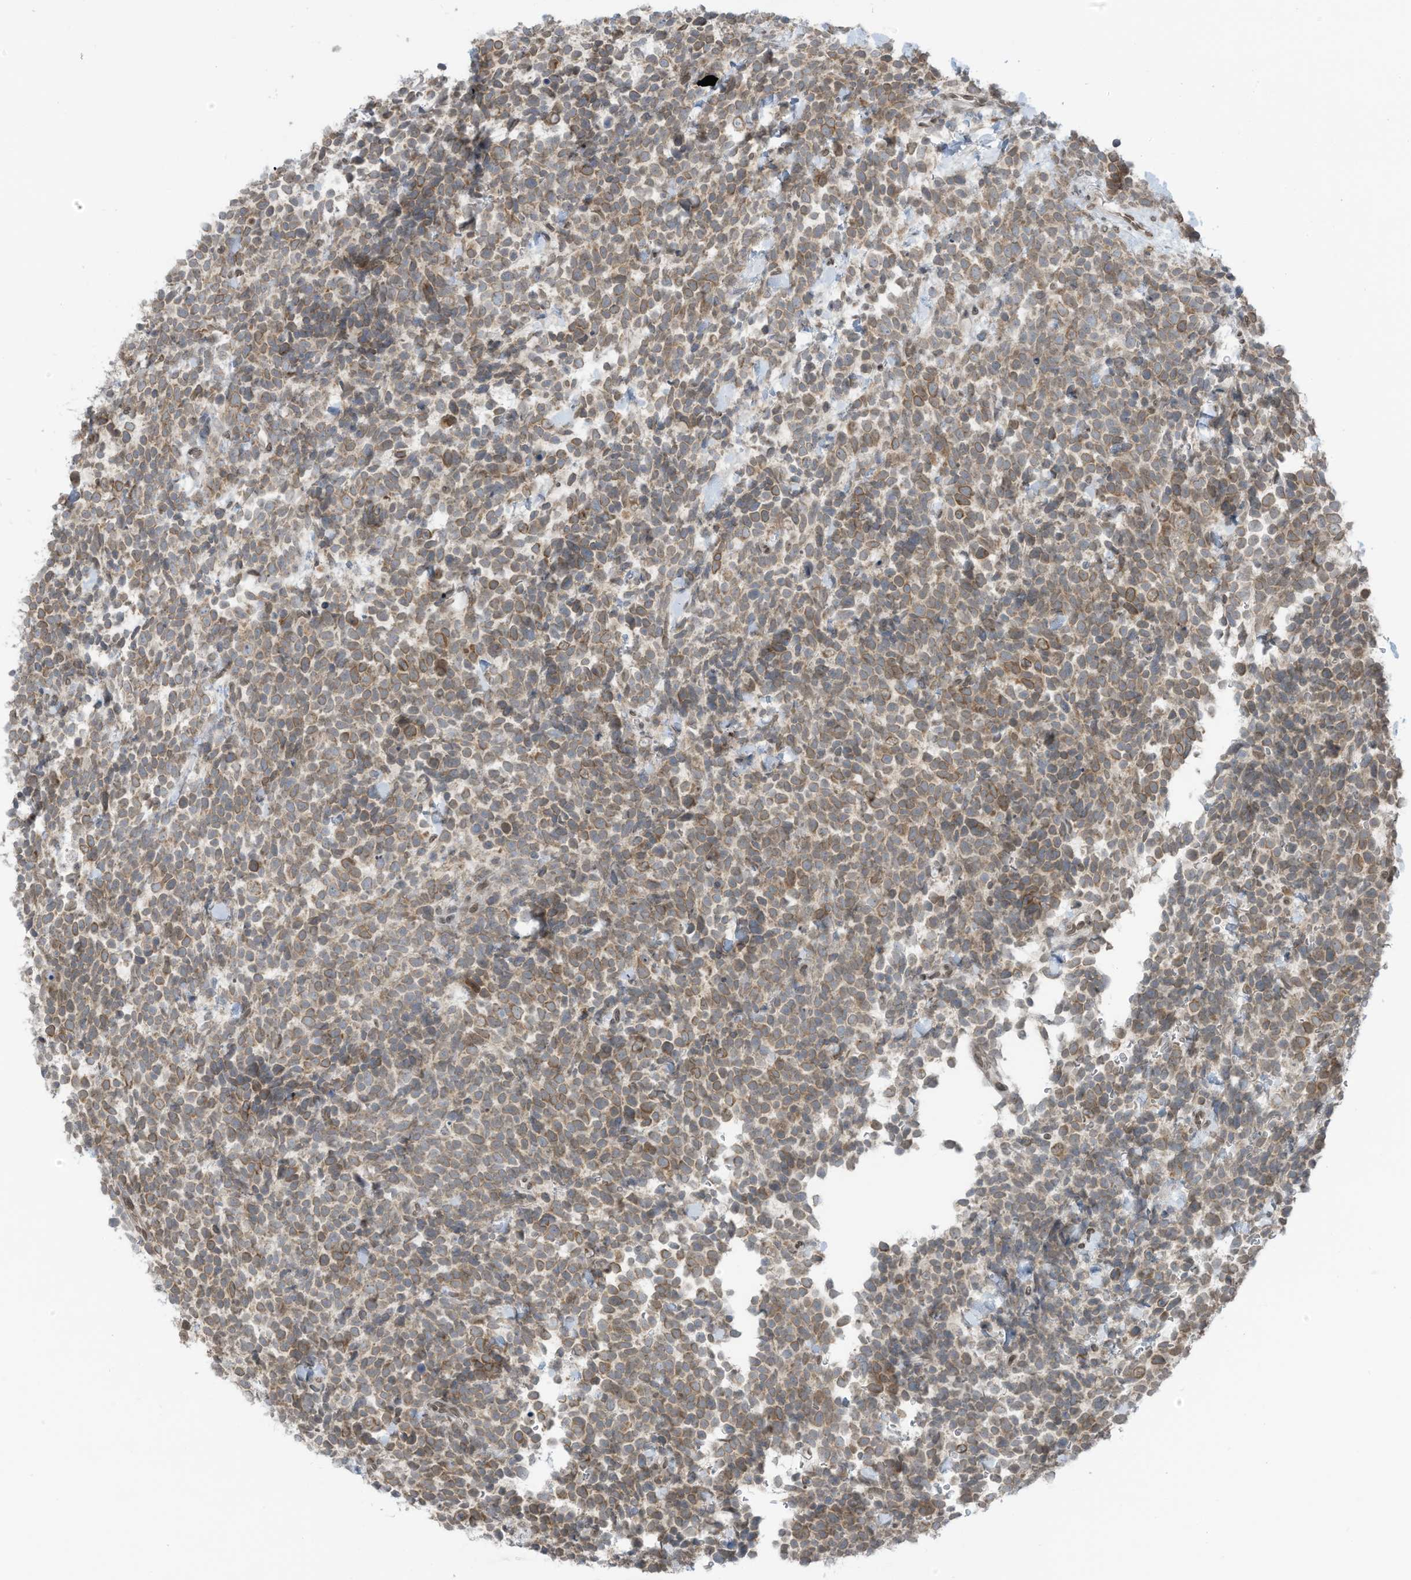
{"staining": {"intensity": "moderate", "quantity": "25%-75%", "location": "cytoplasmic/membranous,nuclear"}, "tissue": "urothelial cancer", "cell_type": "Tumor cells", "image_type": "cancer", "snomed": [{"axis": "morphology", "description": "Urothelial carcinoma, High grade"}, {"axis": "topography", "description": "Urinary bladder"}], "caption": "This histopathology image reveals high-grade urothelial carcinoma stained with immunohistochemistry to label a protein in brown. The cytoplasmic/membranous and nuclear of tumor cells show moderate positivity for the protein. Nuclei are counter-stained blue.", "gene": "RABL3", "patient": {"sex": "female", "age": 82}}